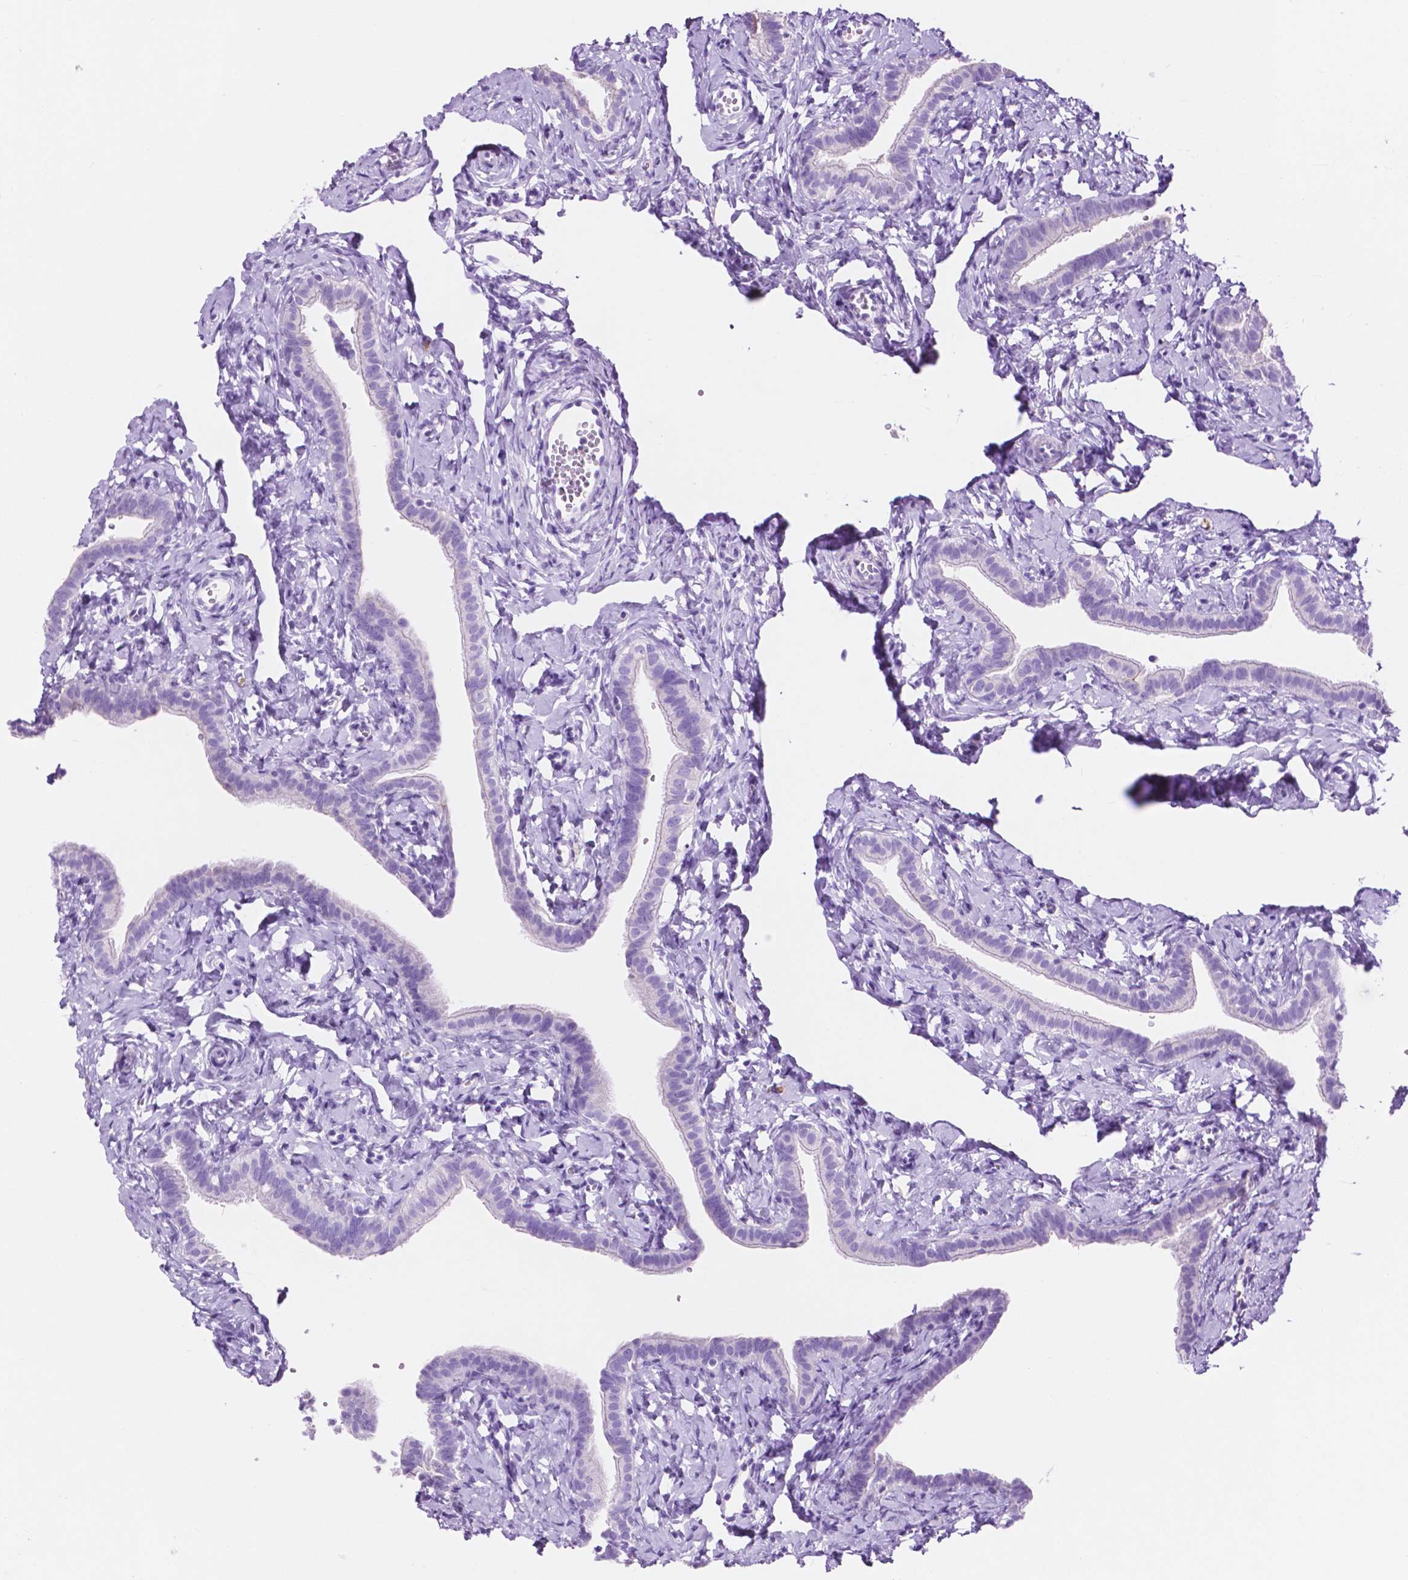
{"staining": {"intensity": "negative", "quantity": "none", "location": "none"}, "tissue": "fallopian tube", "cell_type": "Glandular cells", "image_type": "normal", "snomed": [{"axis": "morphology", "description": "Normal tissue, NOS"}, {"axis": "topography", "description": "Fallopian tube"}], "caption": "This is an immunohistochemistry (IHC) image of normal fallopian tube. There is no positivity in glandular cells.", "gene": "IGFN1", "patient": {"sex": "female", "age": 41}}